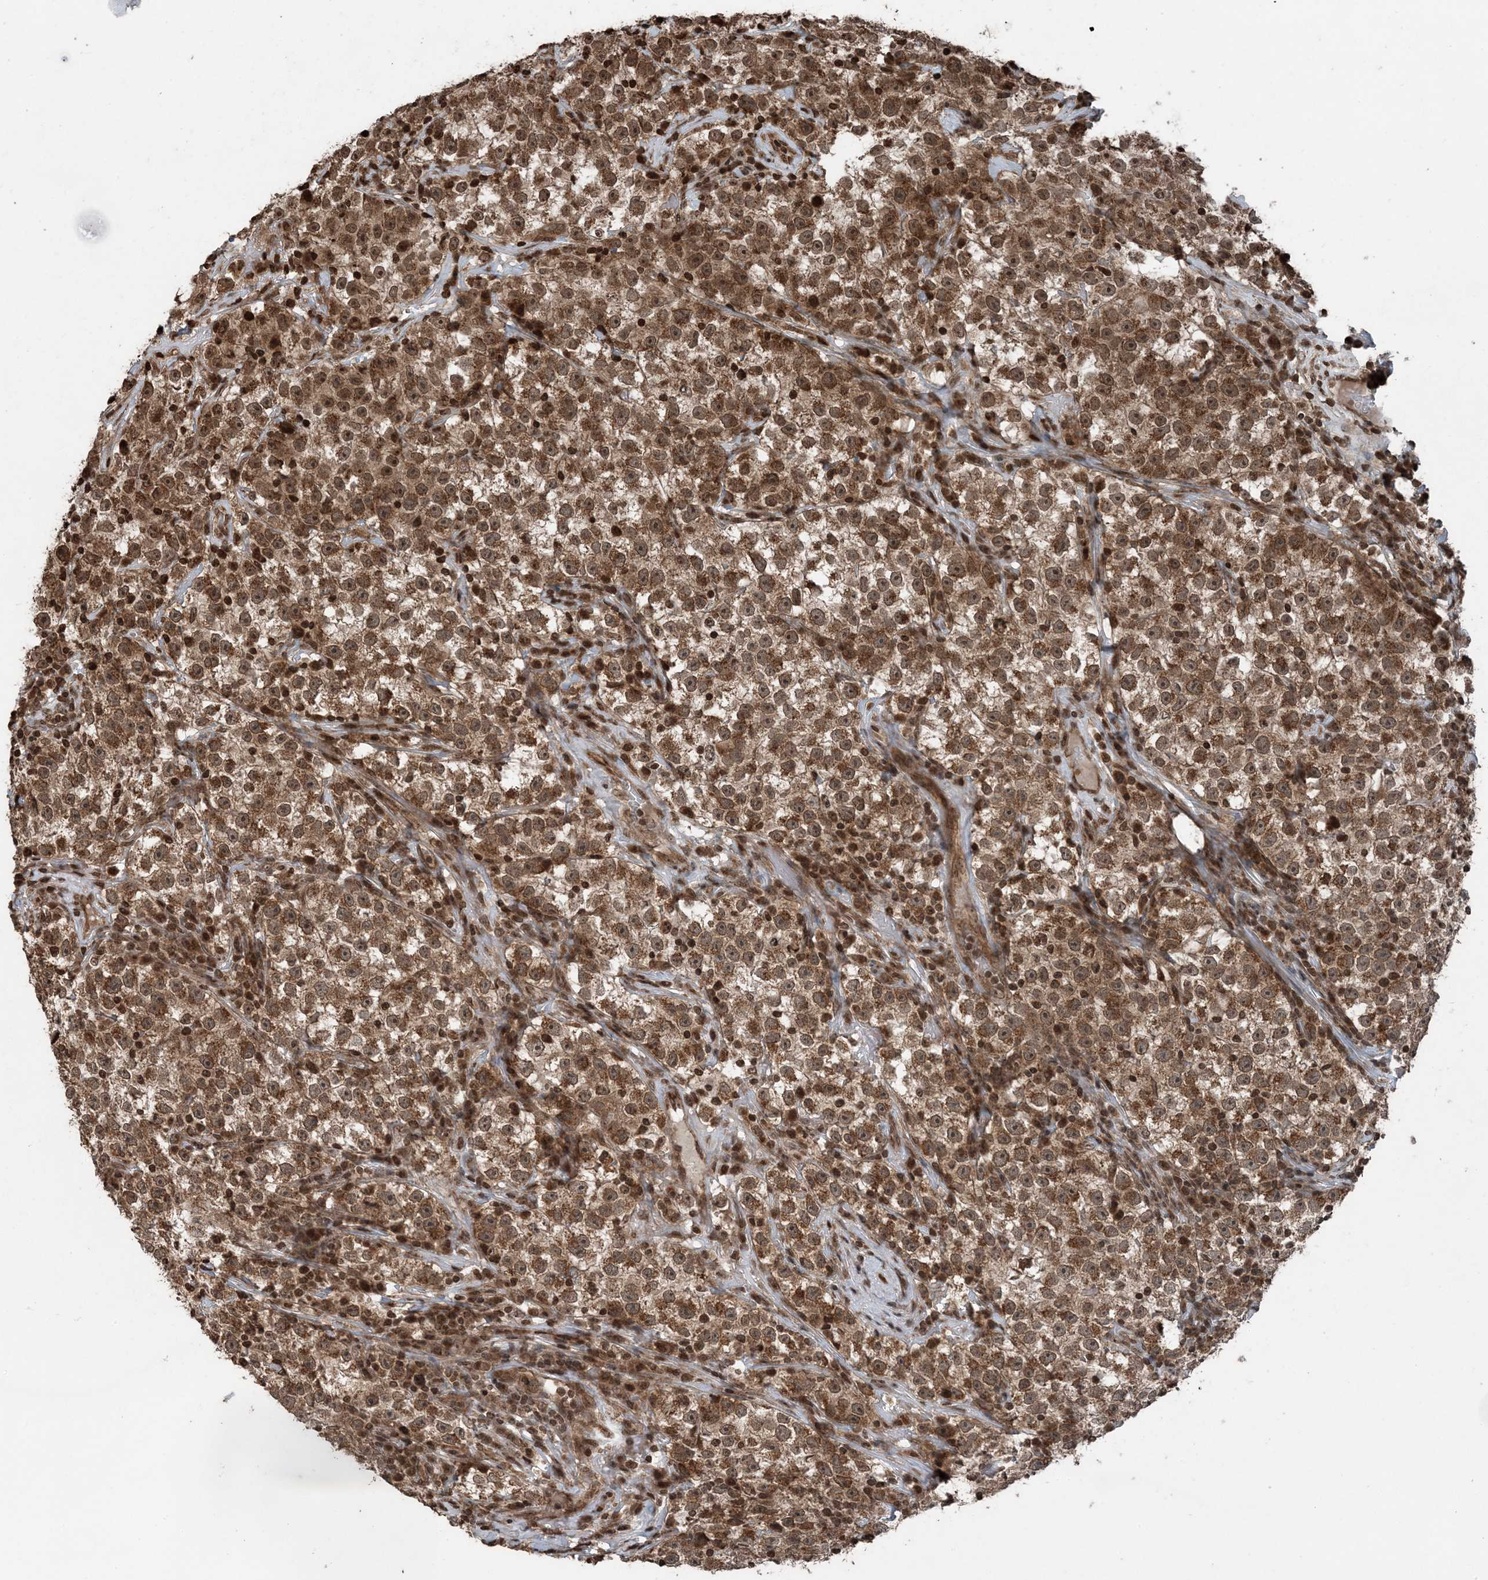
{"staining": {"intensity": "moderate", "quantity": ">75%", "location": "cytoplasmic/membranous,nuclear"}, "tissue": "testis cancer", "cell_type": "Tumor cells", "image_type": "cancer", "snomed": [{"axis": "morphology", "description": "Seminoma, NOS"}, {"axis": "topography", "description": "Testis"}], "caption": "The photomicrograph shows immunohistochemical staining of testis cancer (seminoma). There is moderate cytoplasmic/membranous and nuclear positivity is appreciated in about >75% of tumor cells.", "gene": "ZFAND2B", "patient": {"sex": "male", "age": 22}}